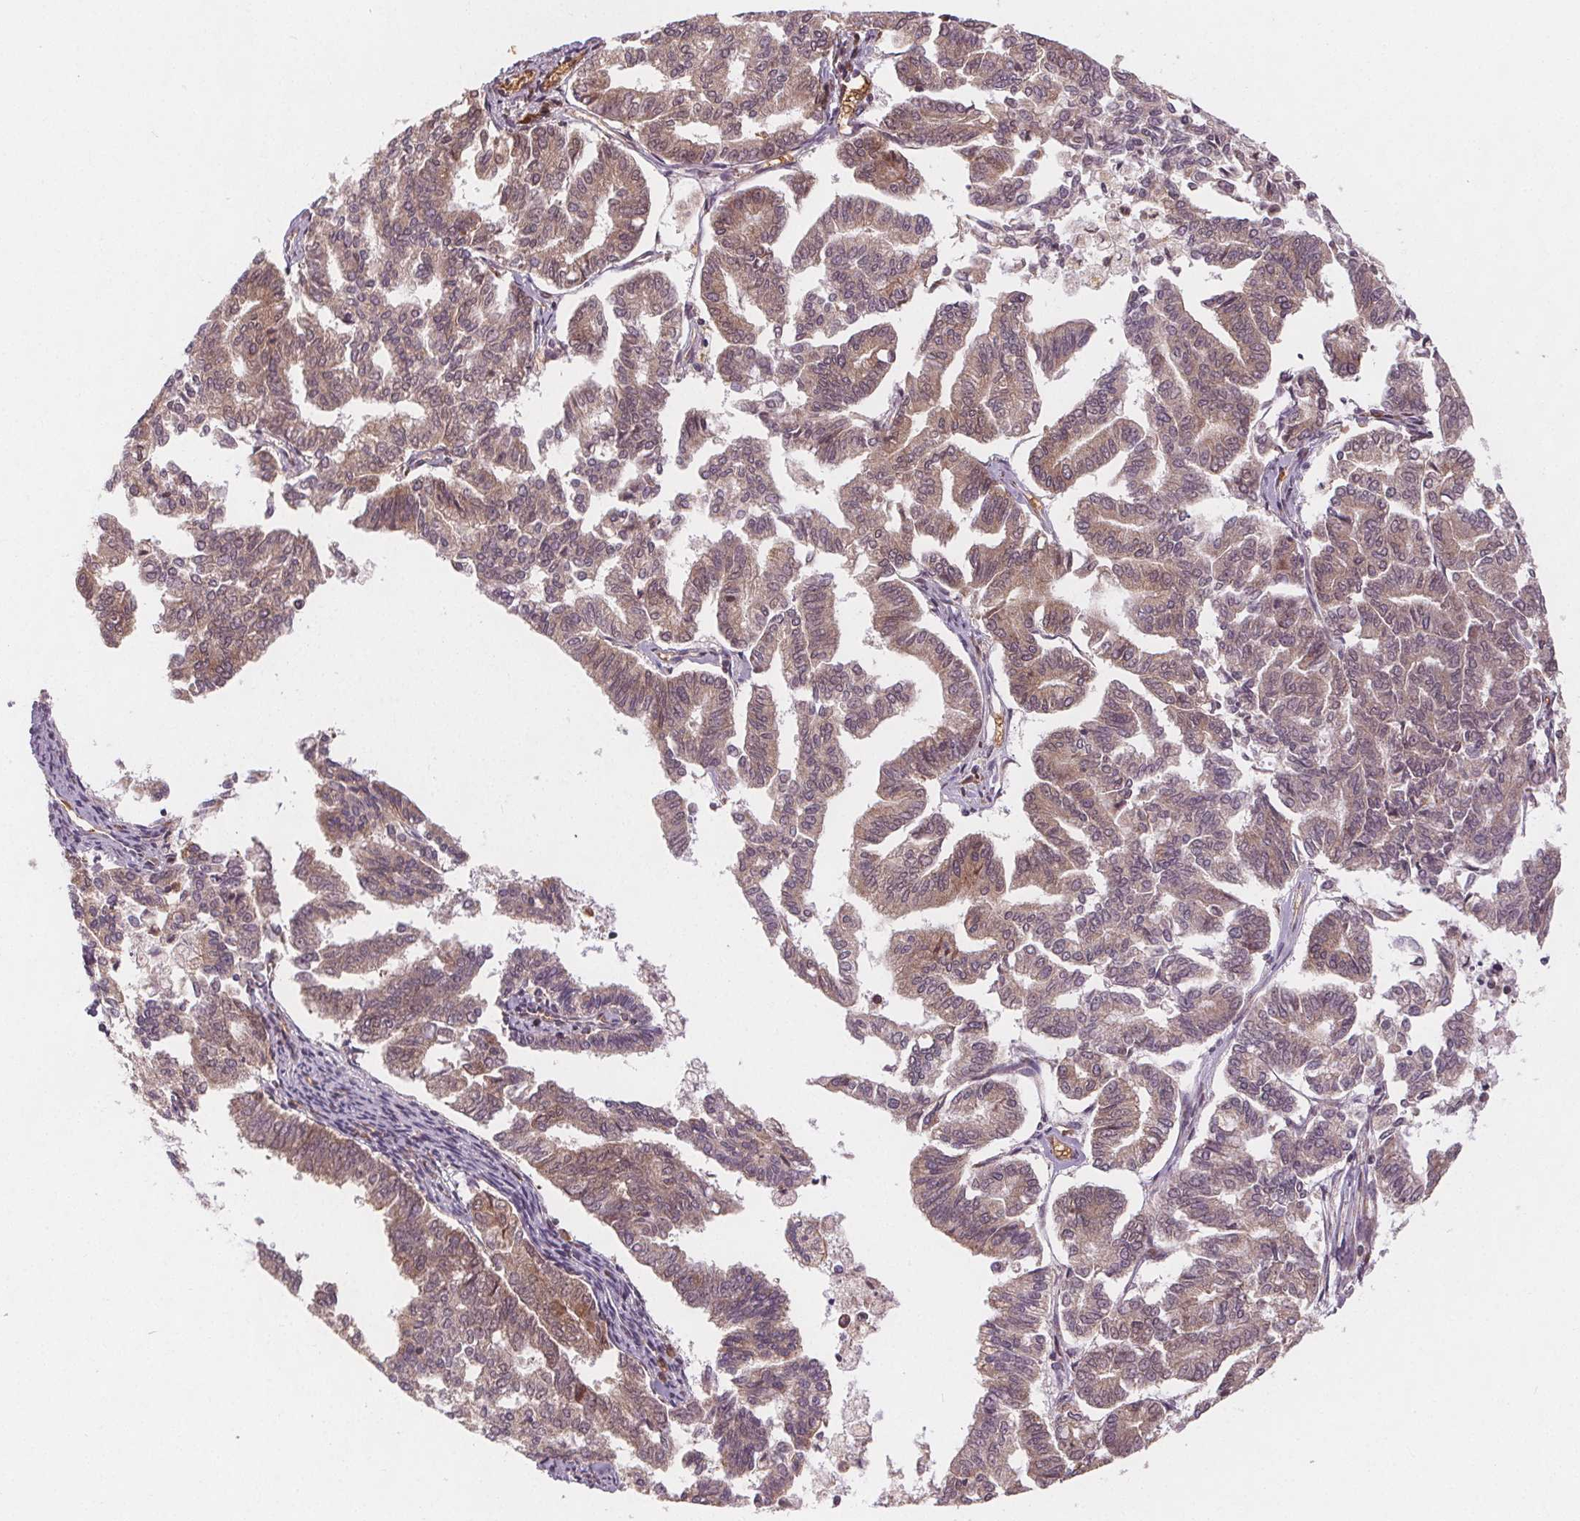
{"staining": {"intensity": "moderate", "quantity": ">75%", "location": "cytoplasmic/membranous"}, "tissue": "endometrial cancer", "cell_type": "Tumor cells", "image_type": "cancer", "snomed": [{"axis": "morphology", "description": "Adenocarcinoma, NOS"}, {"axis": "topography", "description": "Endometrium"}], "caption": "Immunohistochemistry staining of adenocarcinoma (endometrial), which displays medium levels of moderate cytoplasmic/membranous staining in approximately >75% of tumor cells indicating moderate cytoplasmic/membranous protein positivity. The staining was performed using DAB (3,3'-diaminobenzidine) (brown) for protein detection and nuclei were counterstained in hematoxylin (blue).", "gene": "EIF3D", "patient": {"sex": "female", "age": 79}}